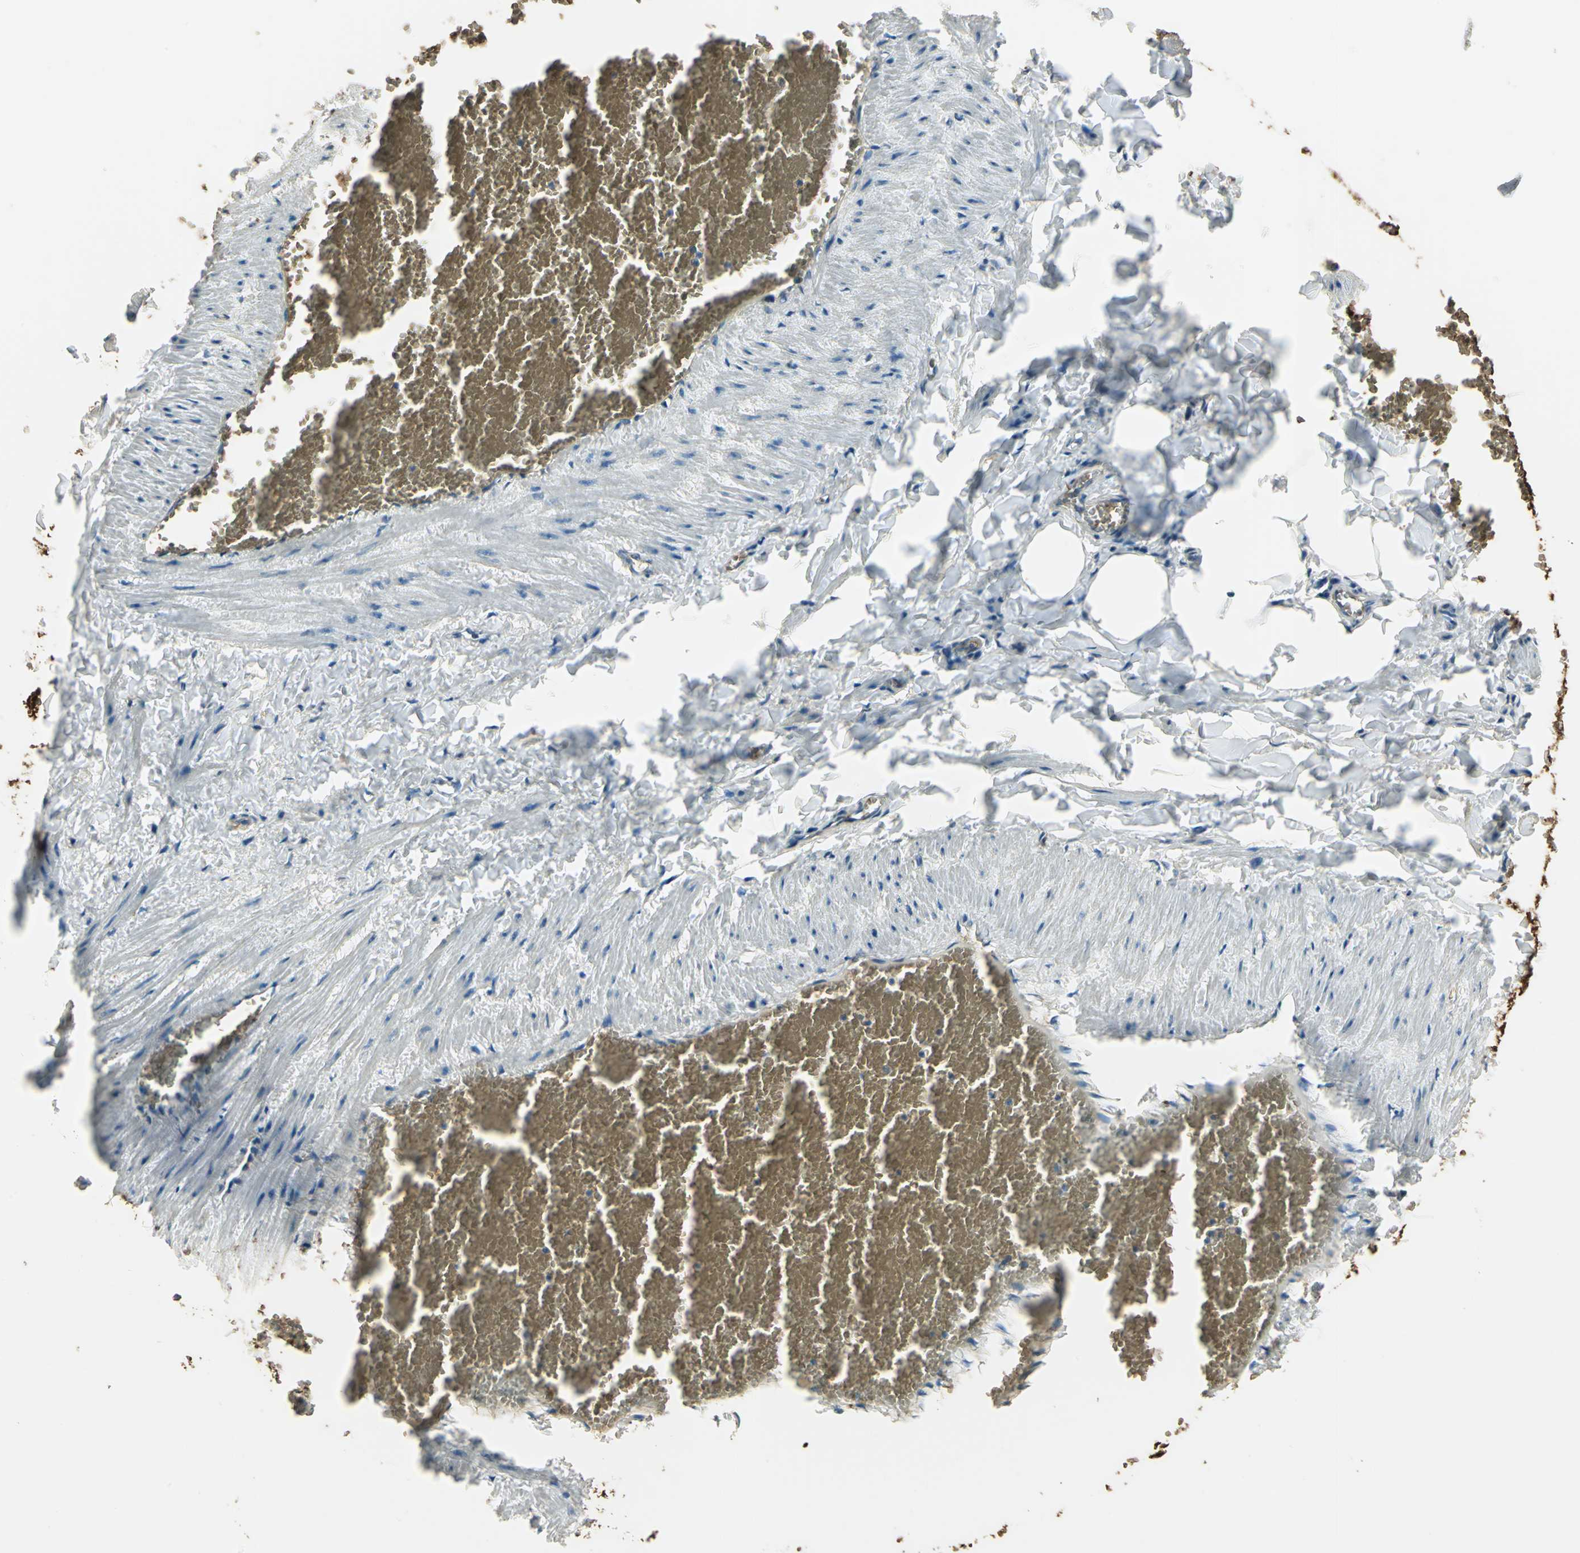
{"staining": {"intensity": "moderate", "quantity": "25%-75%", "location": "cytoplasmic/membranous"}, "tissue": "adipose tissue", "cell_type": "Adipocytes", "image_type": "normal", "snomed": [{"axis": "morphology", "description": "Normal tissue, NOS"}, {"axis": "topography", "description": "Vascular tissue"}], "caption": "Immunohistochemical staining of normal adipose tissue demonstrates moderate cytoplasmic/membranous protein staining in about 25%-75% of adipocytes.", "gene": "DDAH1", "patient": {"sex": "male", "age": 41}}